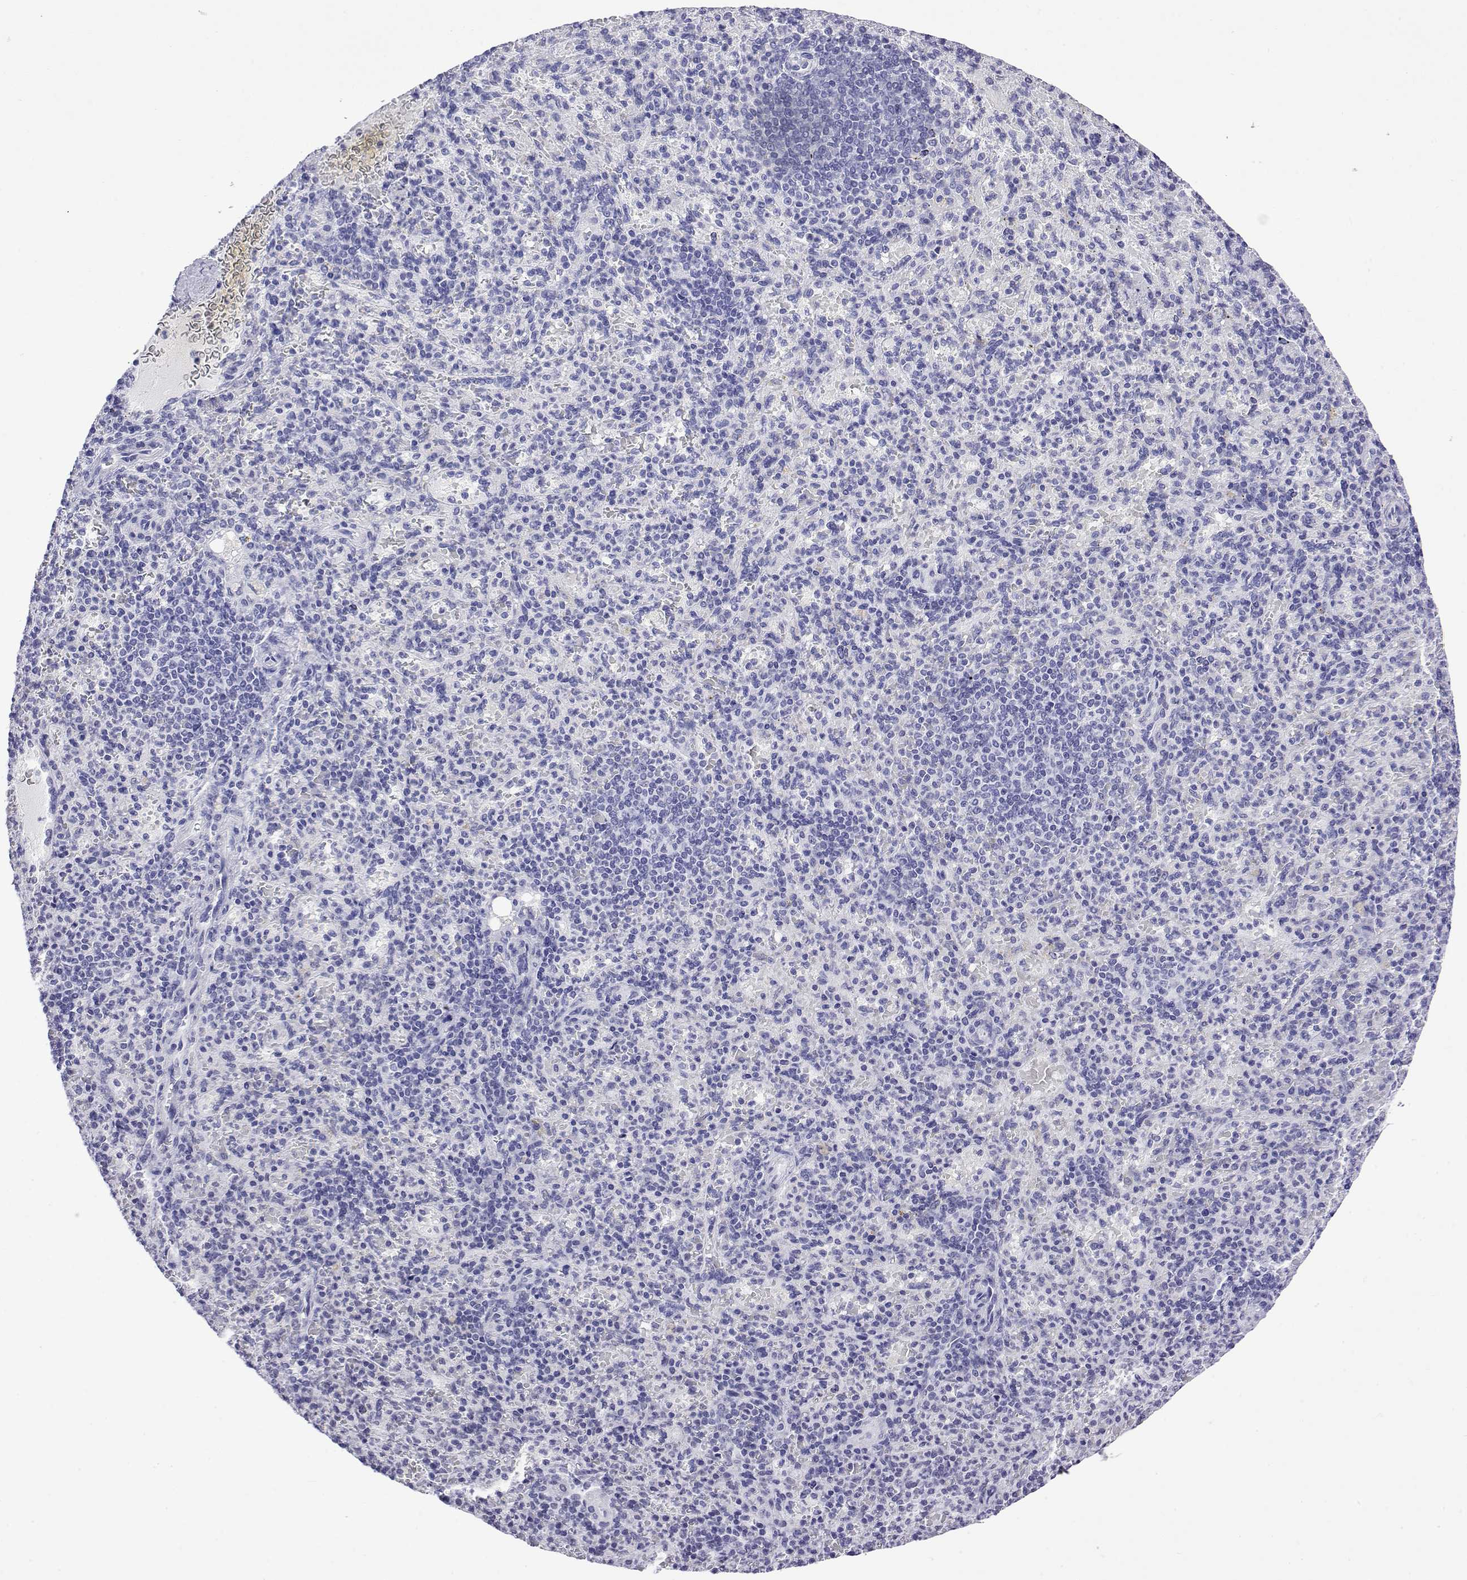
{"staining": {"intensity": "negative", "quantity": "none", "location": "none"}, "tissue": "spleen", "cell_type": "Cells in red pulp", "image_type": "normal", "snomed": [{"axis": "morphology", "description": "Normal tissue, NOS"}, {"axis": "topography", "description": "Spleen"}], "caption": "DAB (3,3'-diaminobenzidine) immunohistochemical staining of benign human spleen reveals no significant expression in cells in red pulp.", "gene": "POLDIP3", "patient": {"sex": "female", "age": 74}}